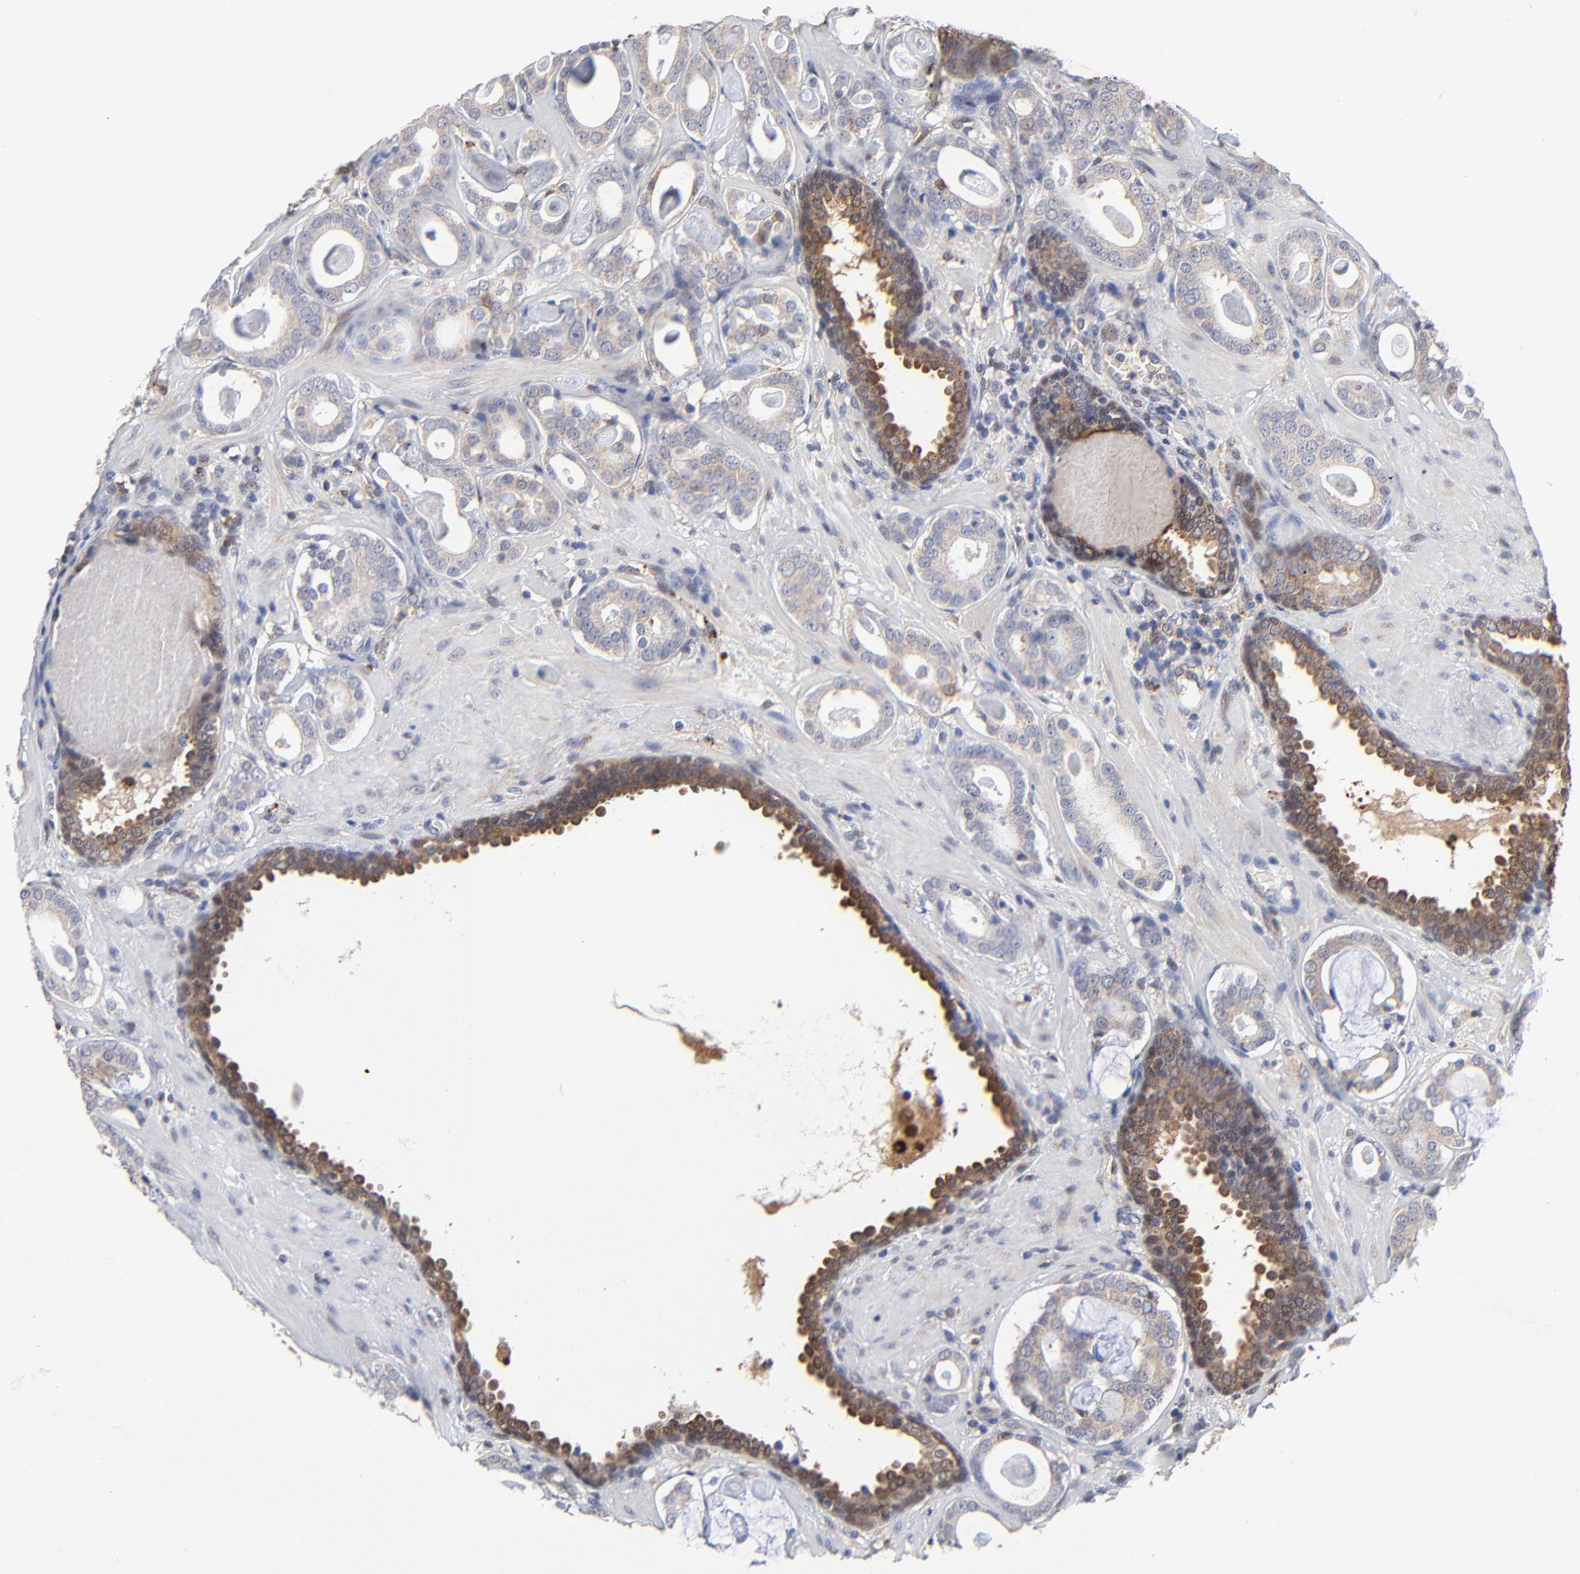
{"staining": {"intensity": "moderate", "quantity": ">75%", "location": "cytoplasmic/membranous"}, "tissue": "prostate cancer", "cell_type": "Tumor cells", "image_type": "cancer", "snomed": [{"axis": "morphology", "description": "Adenocarcinoma, Low grade"}, {"axis": "topography", "description": "Prostate"}], "caption": "A micrograph of prostate cancer stained for a protein shows moderate cytoplasmic/membranous brown staining in tumor cells.", "gene": "LGALS3", "patient": {"sex": "male", "age": 57}}